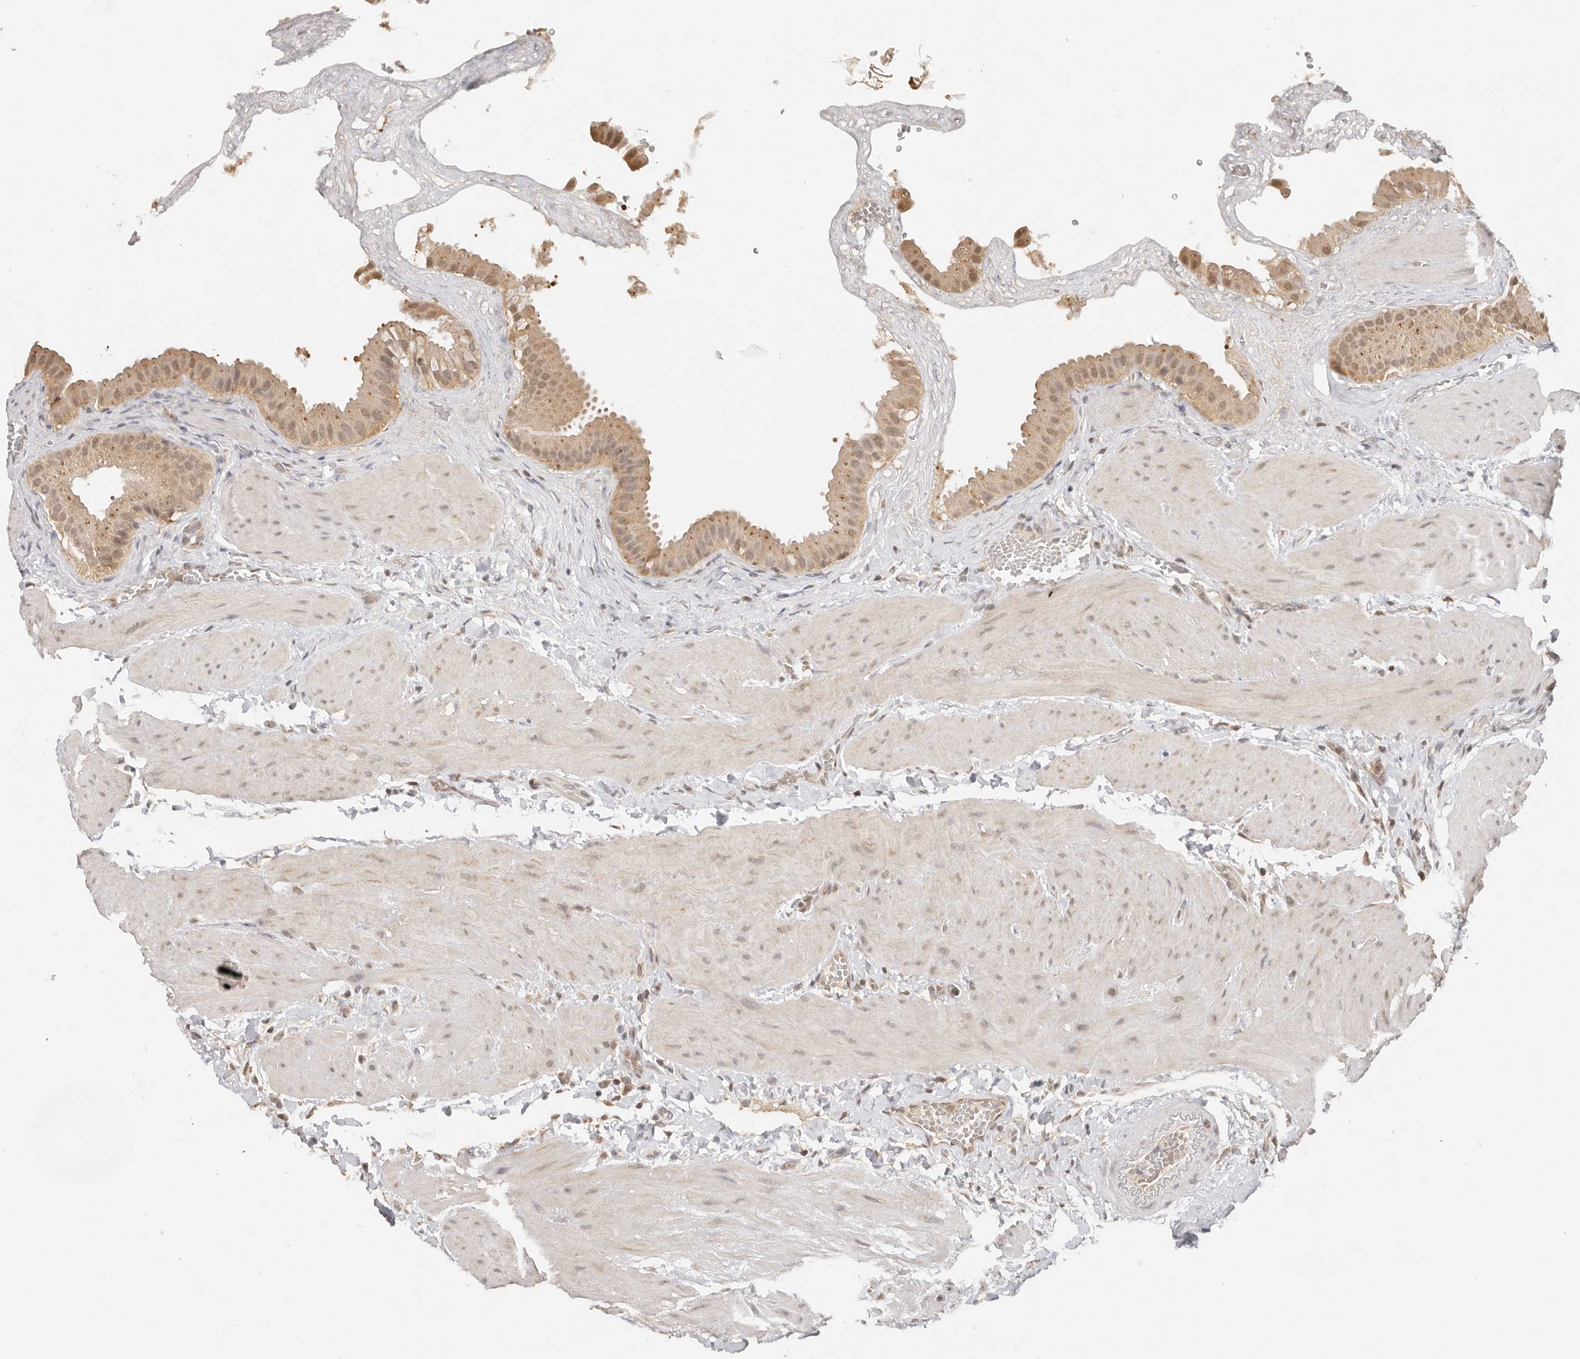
{"staining": {"intensity": "moderate", "quantity": ">75%", "location": "cytoplasmic/membranous,nuclear"}, "tissue": "gallbladder", "cell_type": "Glandular cells", "image_type": "normal", "snomed": [{"axis": "morphology", "description": "Normal tissue, NOS"}, {"axis": "topography", "description": "Gallbladder"}], "caption": "About >75% of glandular cells in unremarkable human gallbladder reveal moderate cytoplasmic/membranous,nuclear protein staining as visualized by brown immunohistochemical staining.", "gene": "PSMA5", "patient": {"sex": "male", "age": 55}}